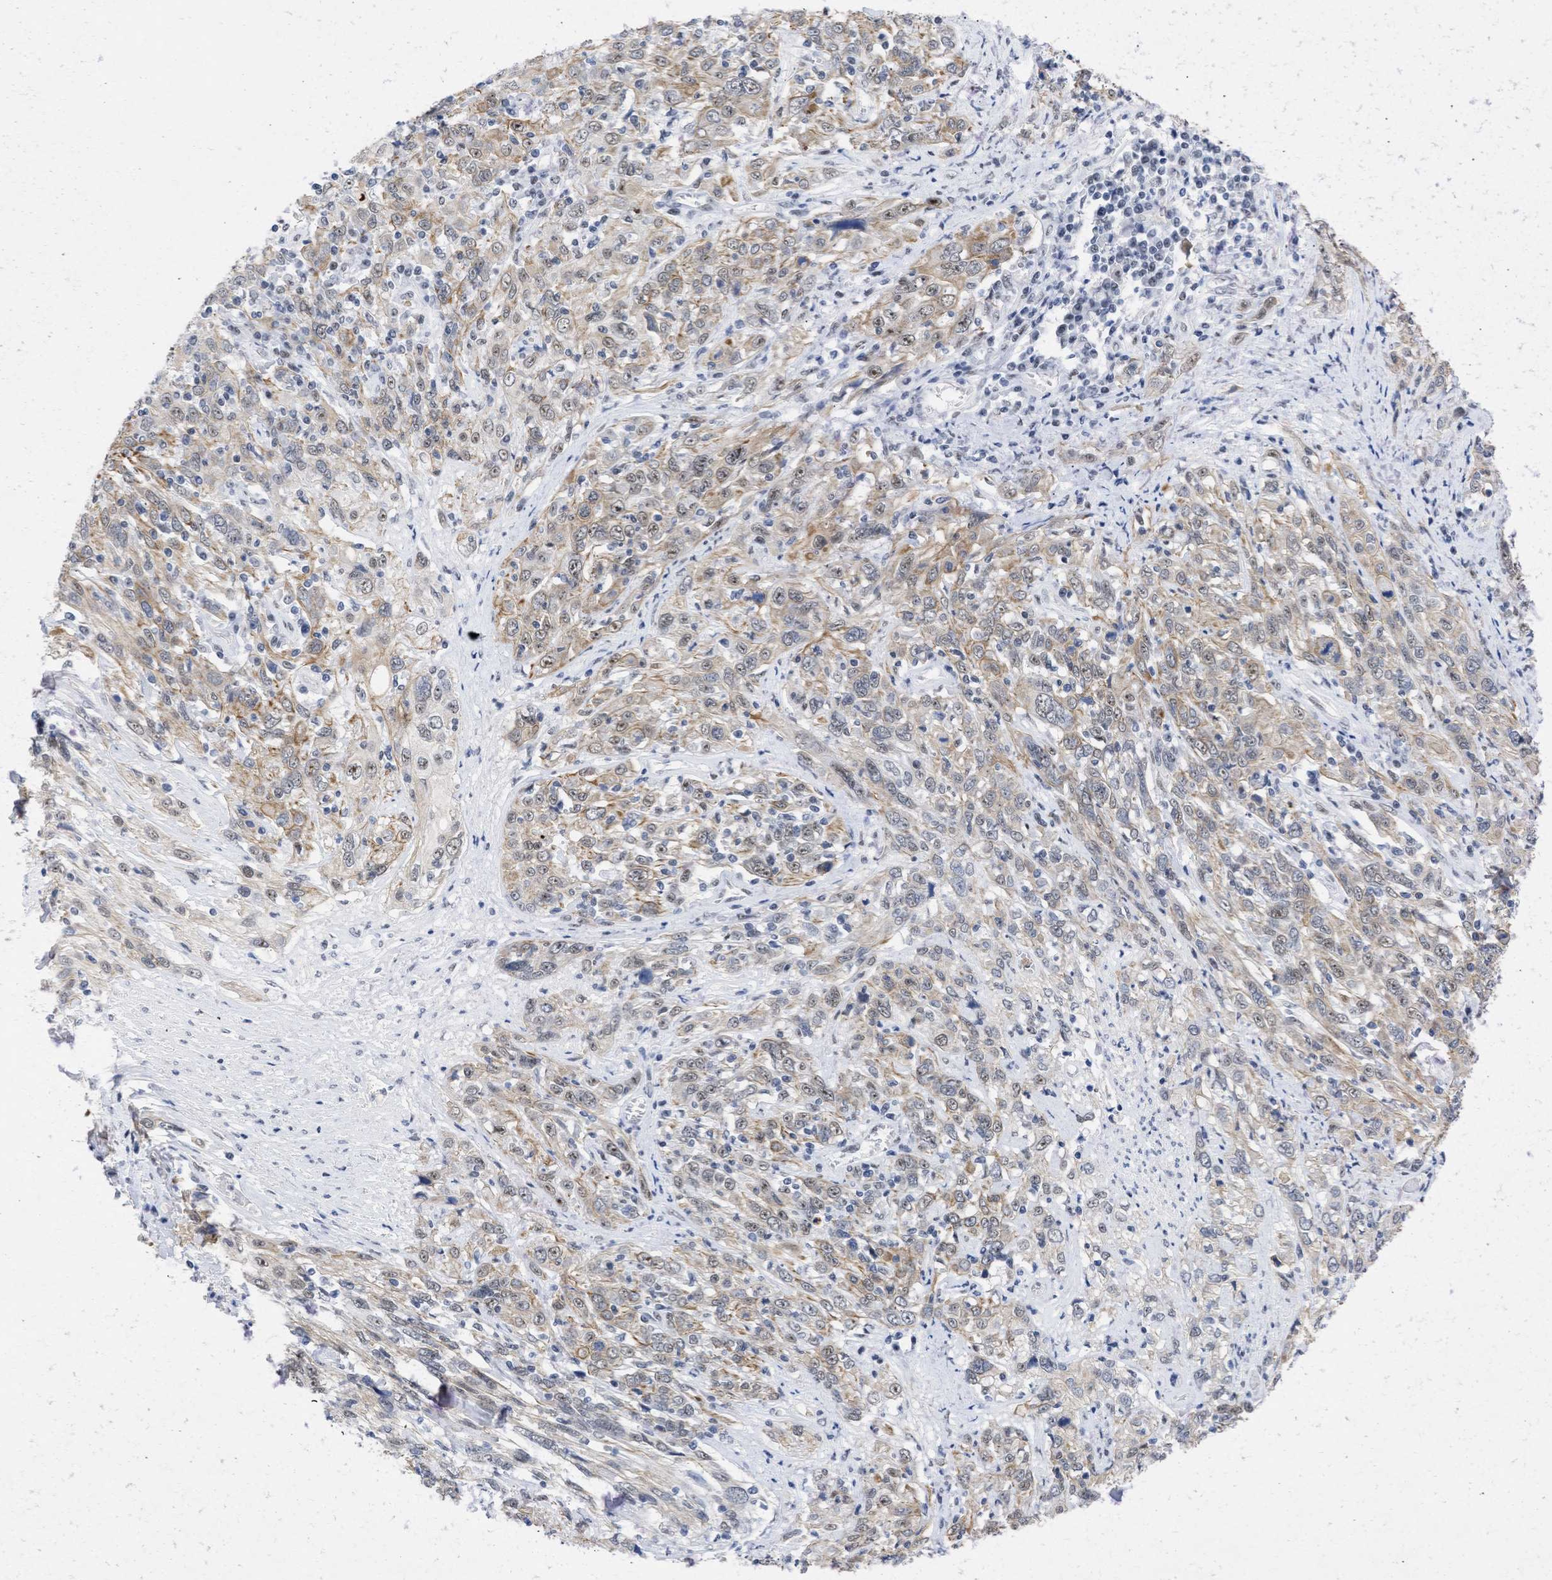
{"staining": {"intensity": "moderate", "quantity": ">75%", "location": "cytoplasmic/membranous,nuclear"}, "tissue": "cervical cancer", "cell_type": "Tumor cells", "image_type": "cancer", "snomed": [{"axis": "morphology", "description": "Squamous cell carcinoma, NOS"}, {"axis": "topography", "description": "Cervix"}], "caption": "A medium amount of moderate cytoplasmic/membranous and nuclear staining is appreciated in approximately >75% of tumor cells in squamous cell carcinoma (cervical) tissue.", "gene": "DDX41", "patient": {"sex": "female", "age": 46}}